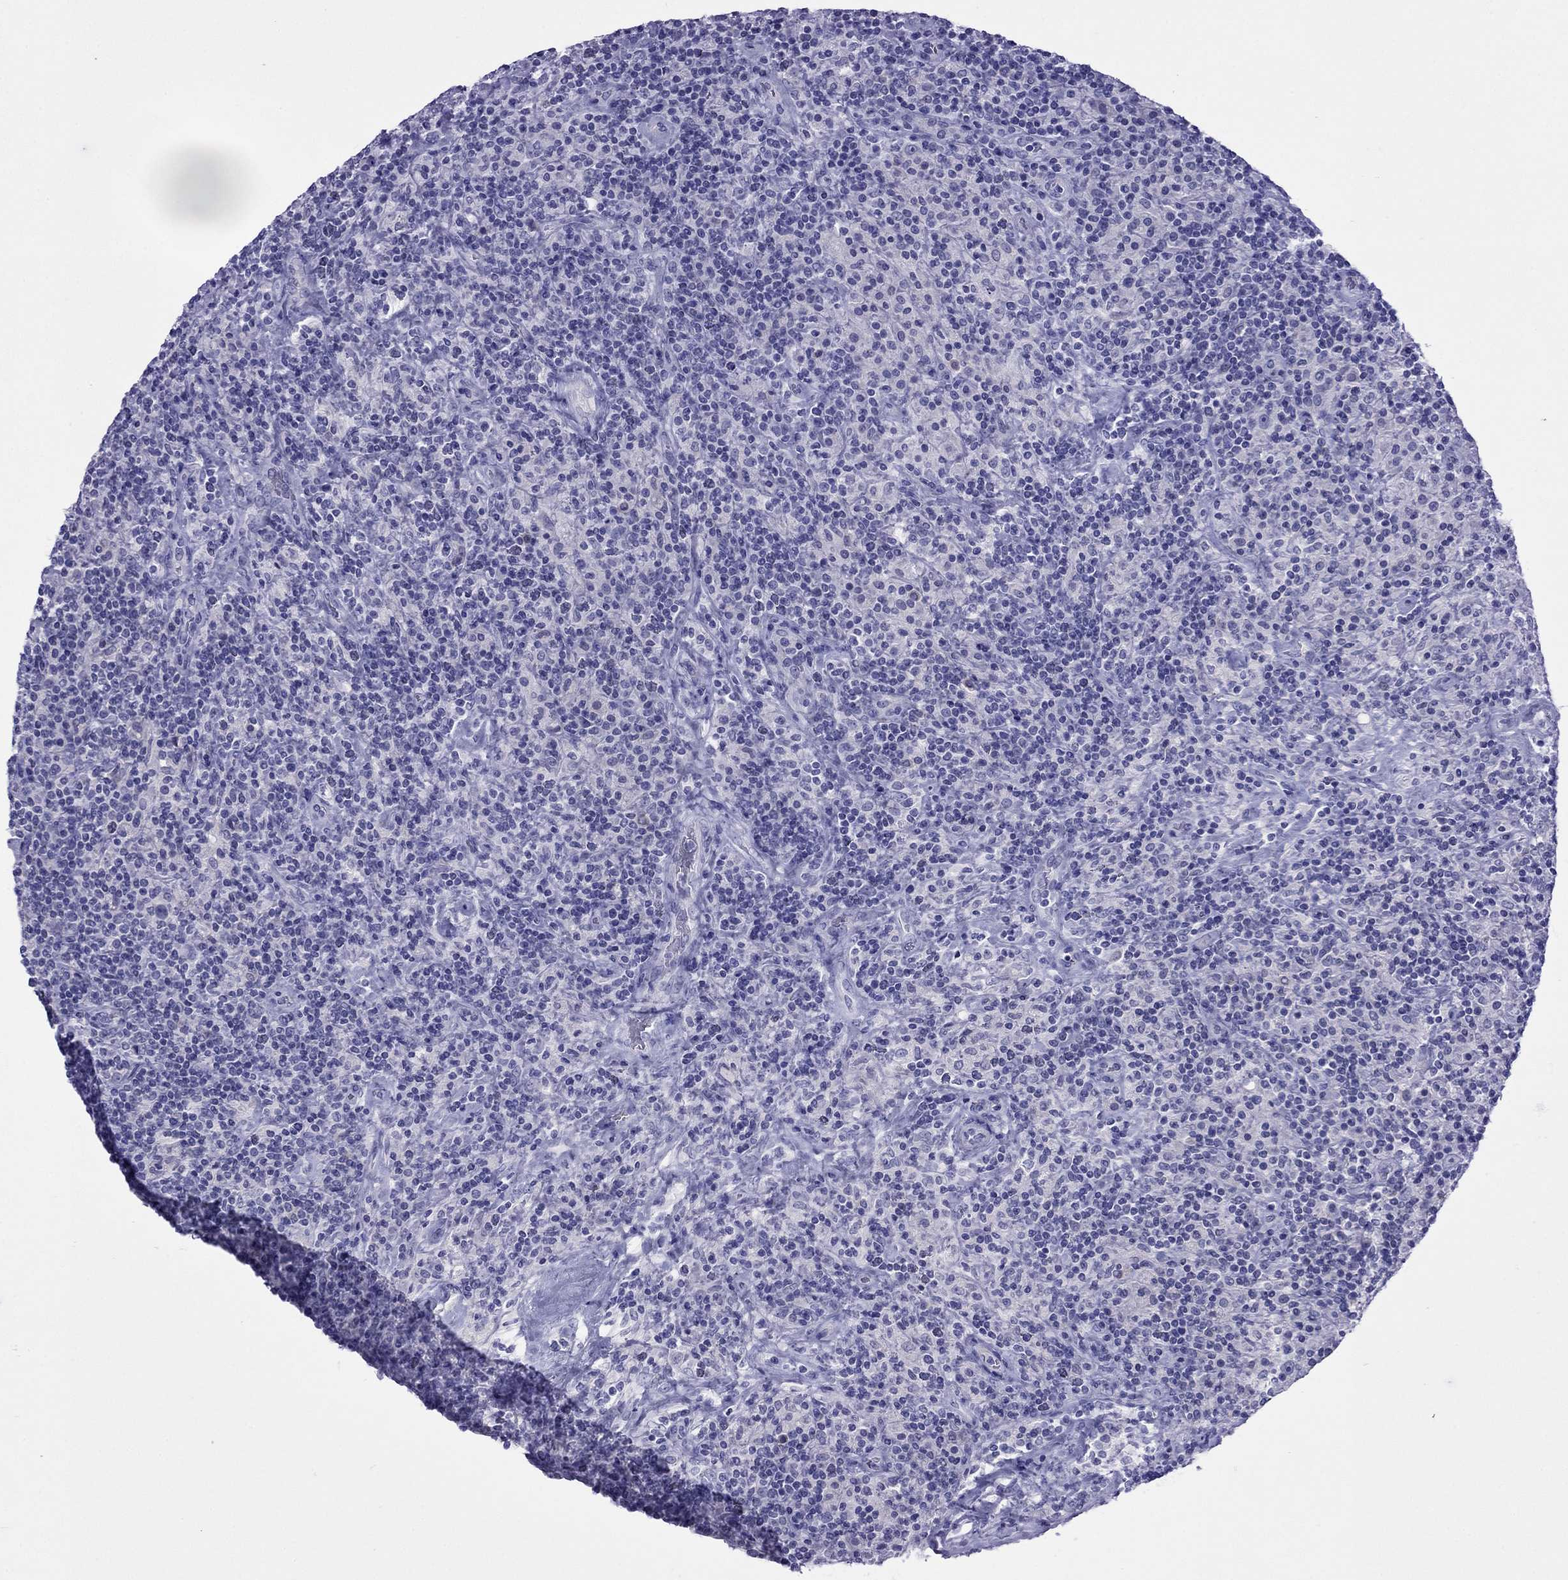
{"staining": {"intensity": "negative", "quantity": "none", "location": "none"}, "tissue": "lymphoma", "cell_type": "Tumor cells", "image_type": "cancer", "snomed": [{"axis": "morphology", "description": "Hodgkin's disease, NOS"}, {"axis": "topography", "description": "Lymph node"}], "caption": "Human Hodgkin's disease stained for a protein using IHC reveals no expression in tumor cells.", "gene": "PCDHA6", "patient": {"sex": "male", "age": 70}}